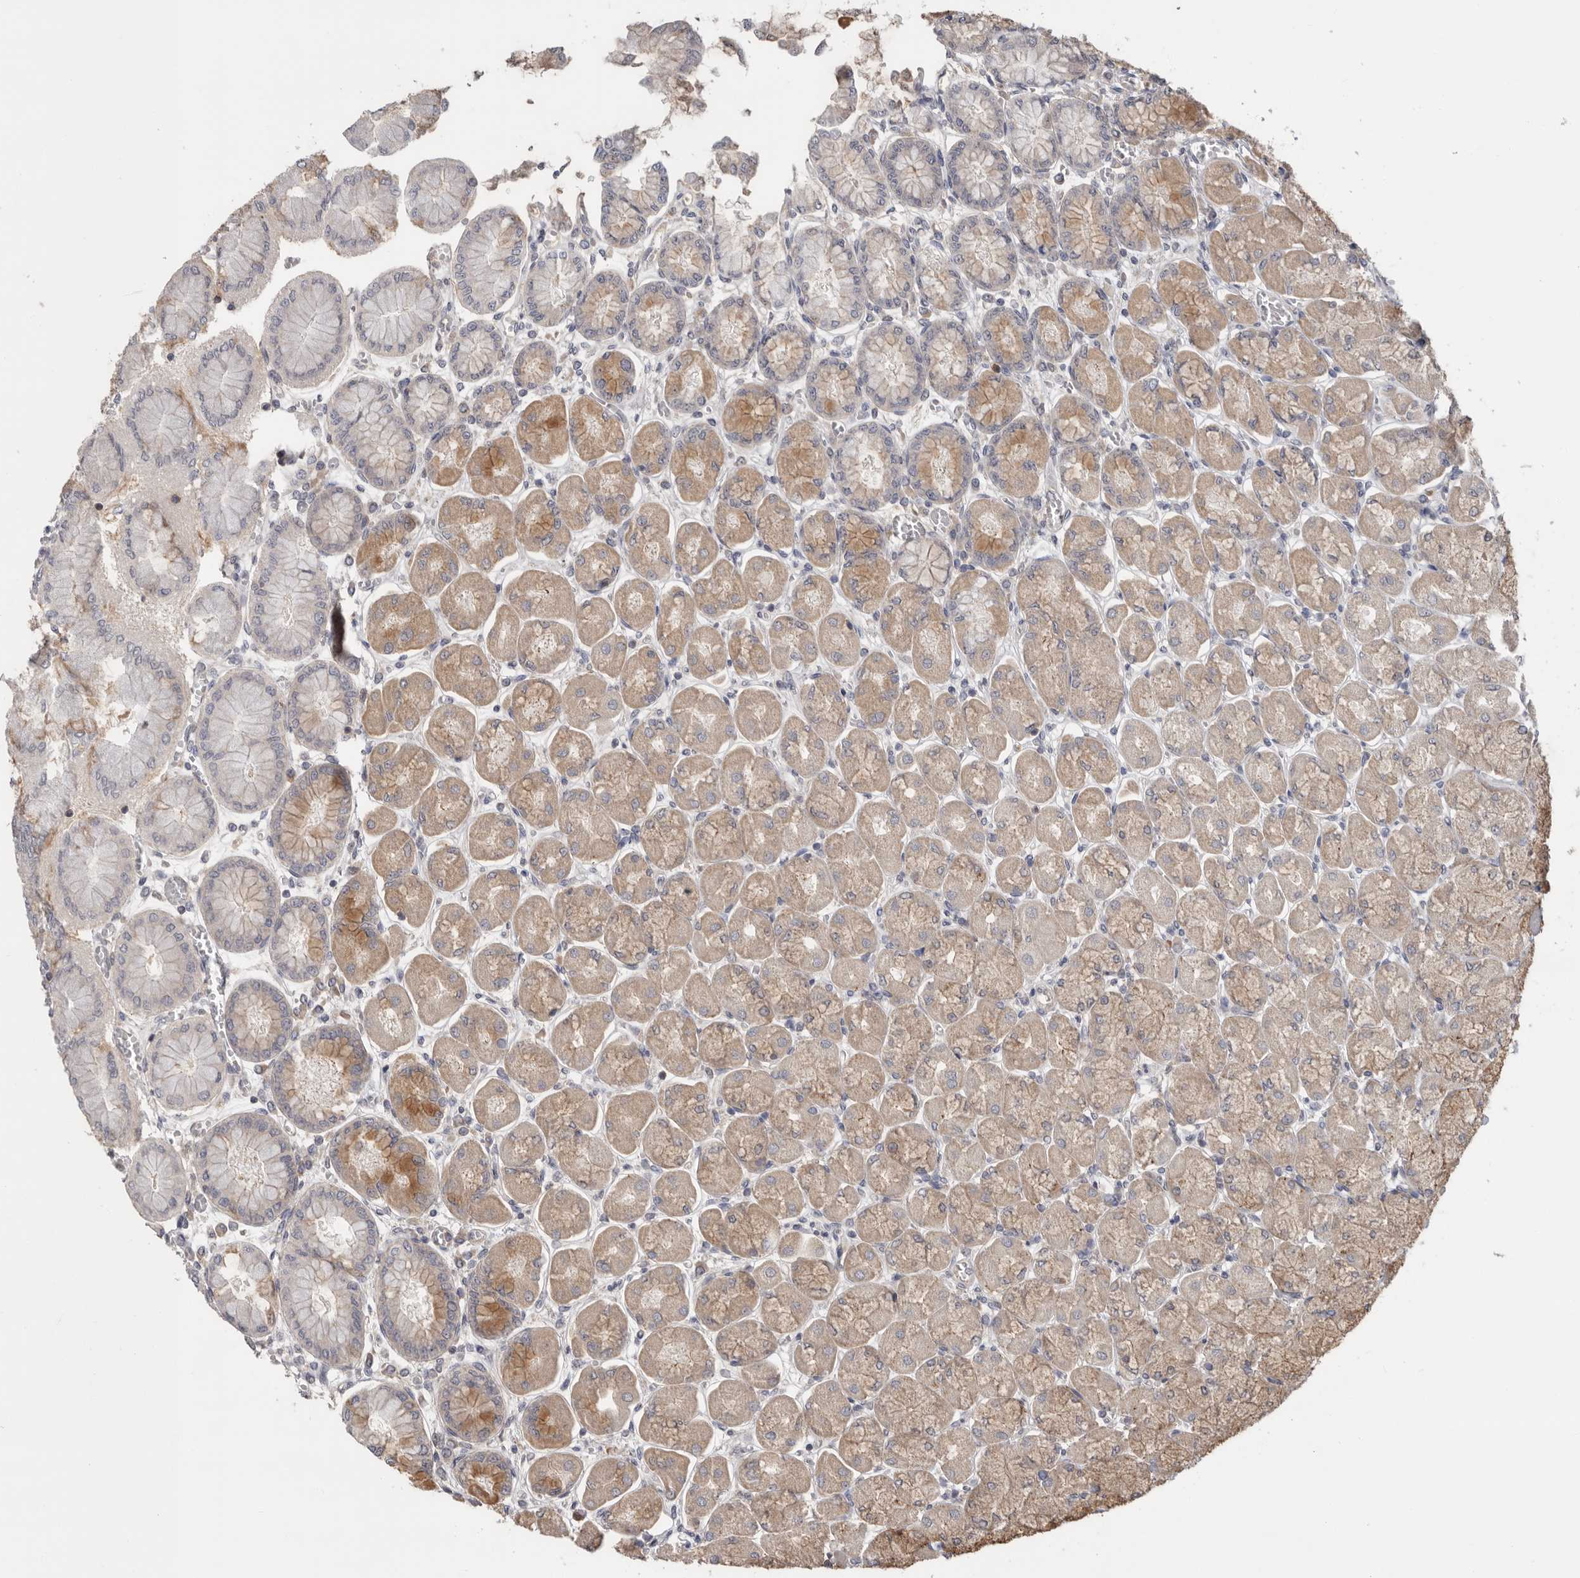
{"staining": {"intensity": "moderate", "quantity": "25%-75%", "location": "cytoplasmic/membranous"}, "tissue": "stomach", "cell_type": "Glandular cells", "image_type": "normal", "snomed": [{"axis": "morphology", "description": "Normal tissue, NOS"}, {"axis": "topography", "description": "Stomach, upper"}], "caption": "Protein expression analysis of unremarkable stomach shows moderate cytoplasmic/membranous positivity in about 25%-75% of glandular cells.", "gene": "KLK5", "patient": {"sex": "female", "age": 56}}